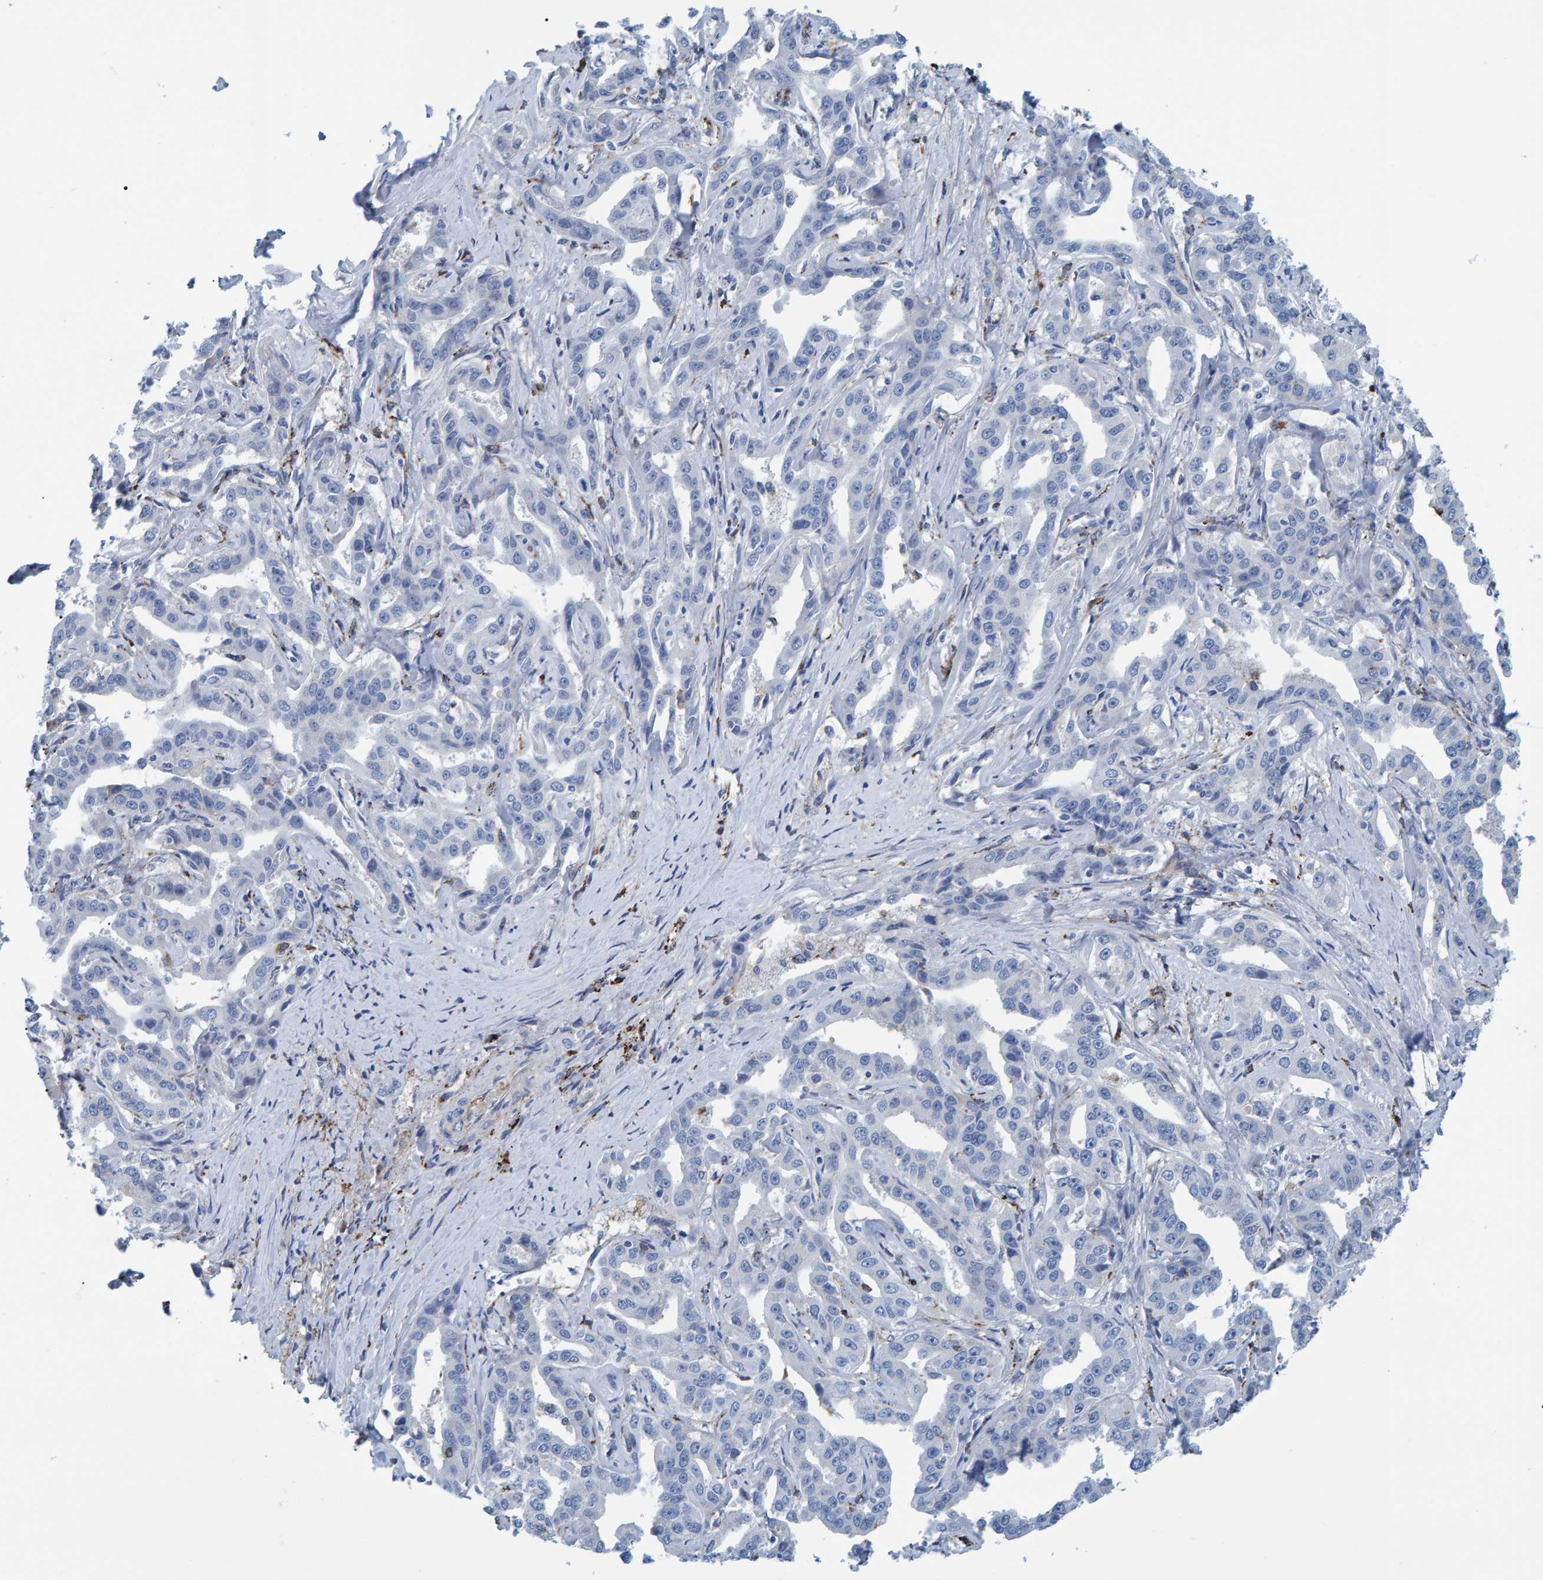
{"staining": {"intensity": "negative", "quantity": "none", "location": "none"}, "tissue": "liver cancer", "cell_type": "Tumor cells", "image_type": "cancer", "snomed": [{"axis": "morphology", "description": "Cholangiocarcinoma"}, {"axis": "topography", "description": "Liver"}], "caption": "Human liver cholangiocarcinoma stained for a protein using IHC shows no staining in tumor cells.", "gene": "IDO1", "patient": {"sex": "male", "age": 59}}